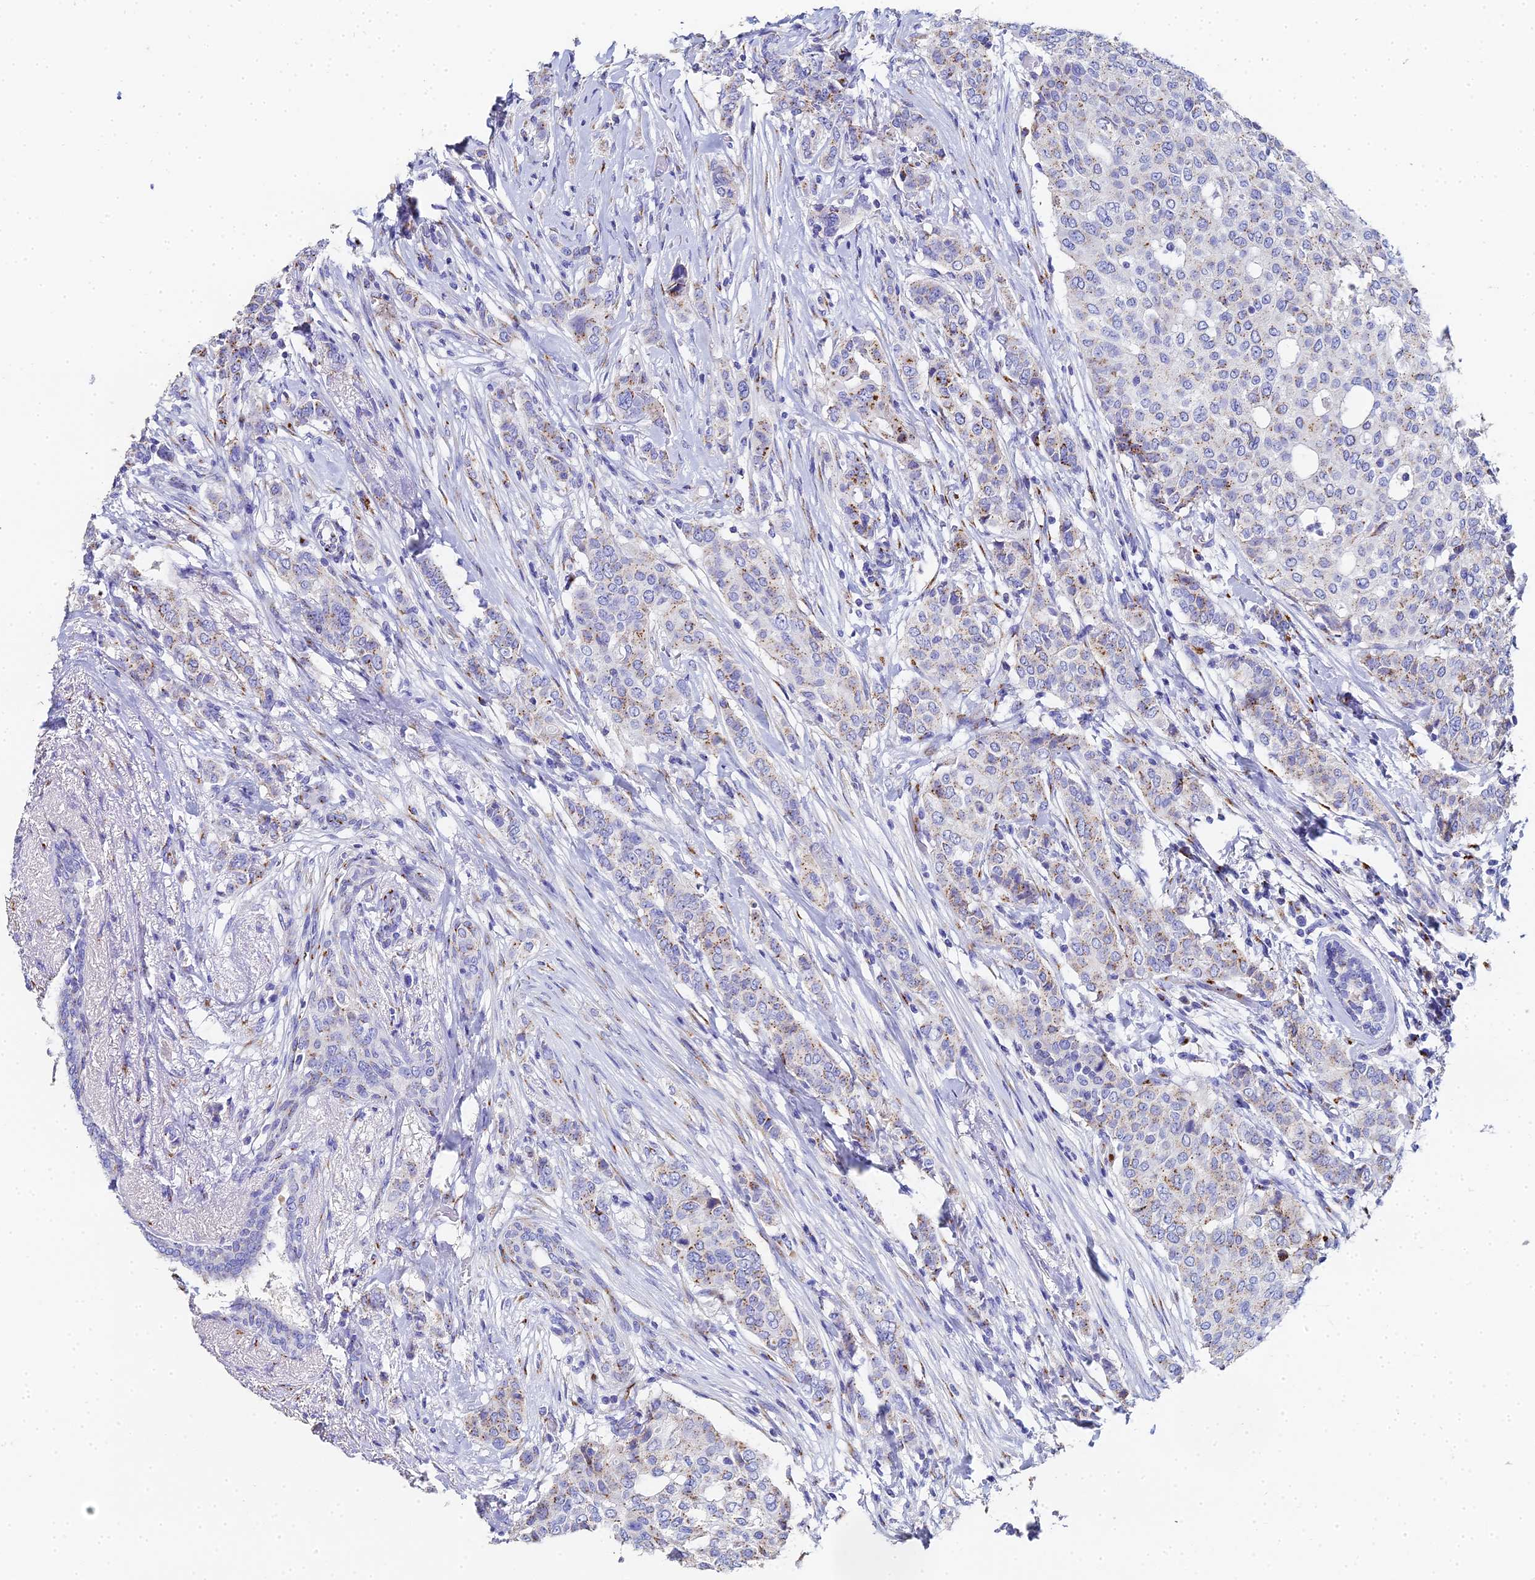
{"staining": {"intensity": "weak", "quantity": ">75%", "location": "cytoplasmic/membranous"}, "tissue": "breast cancer", "cell_type": "Tumor cells", "image_type": "cancer", "snomed": [{"axis": "morphology", "description": "Lobular carcinoma"}, {"axis": "topography", "description": "Breast"}], "caption": "High-power microscopy captured an IHC micrograph of breast cancer, revealing weak cytoplasmic/membranous positivity in about >75% of tumor cells. Nuclei are stained in blue.", "gene": "ENSG00000268674", "patient": {"sex": "female", "age": 51}}